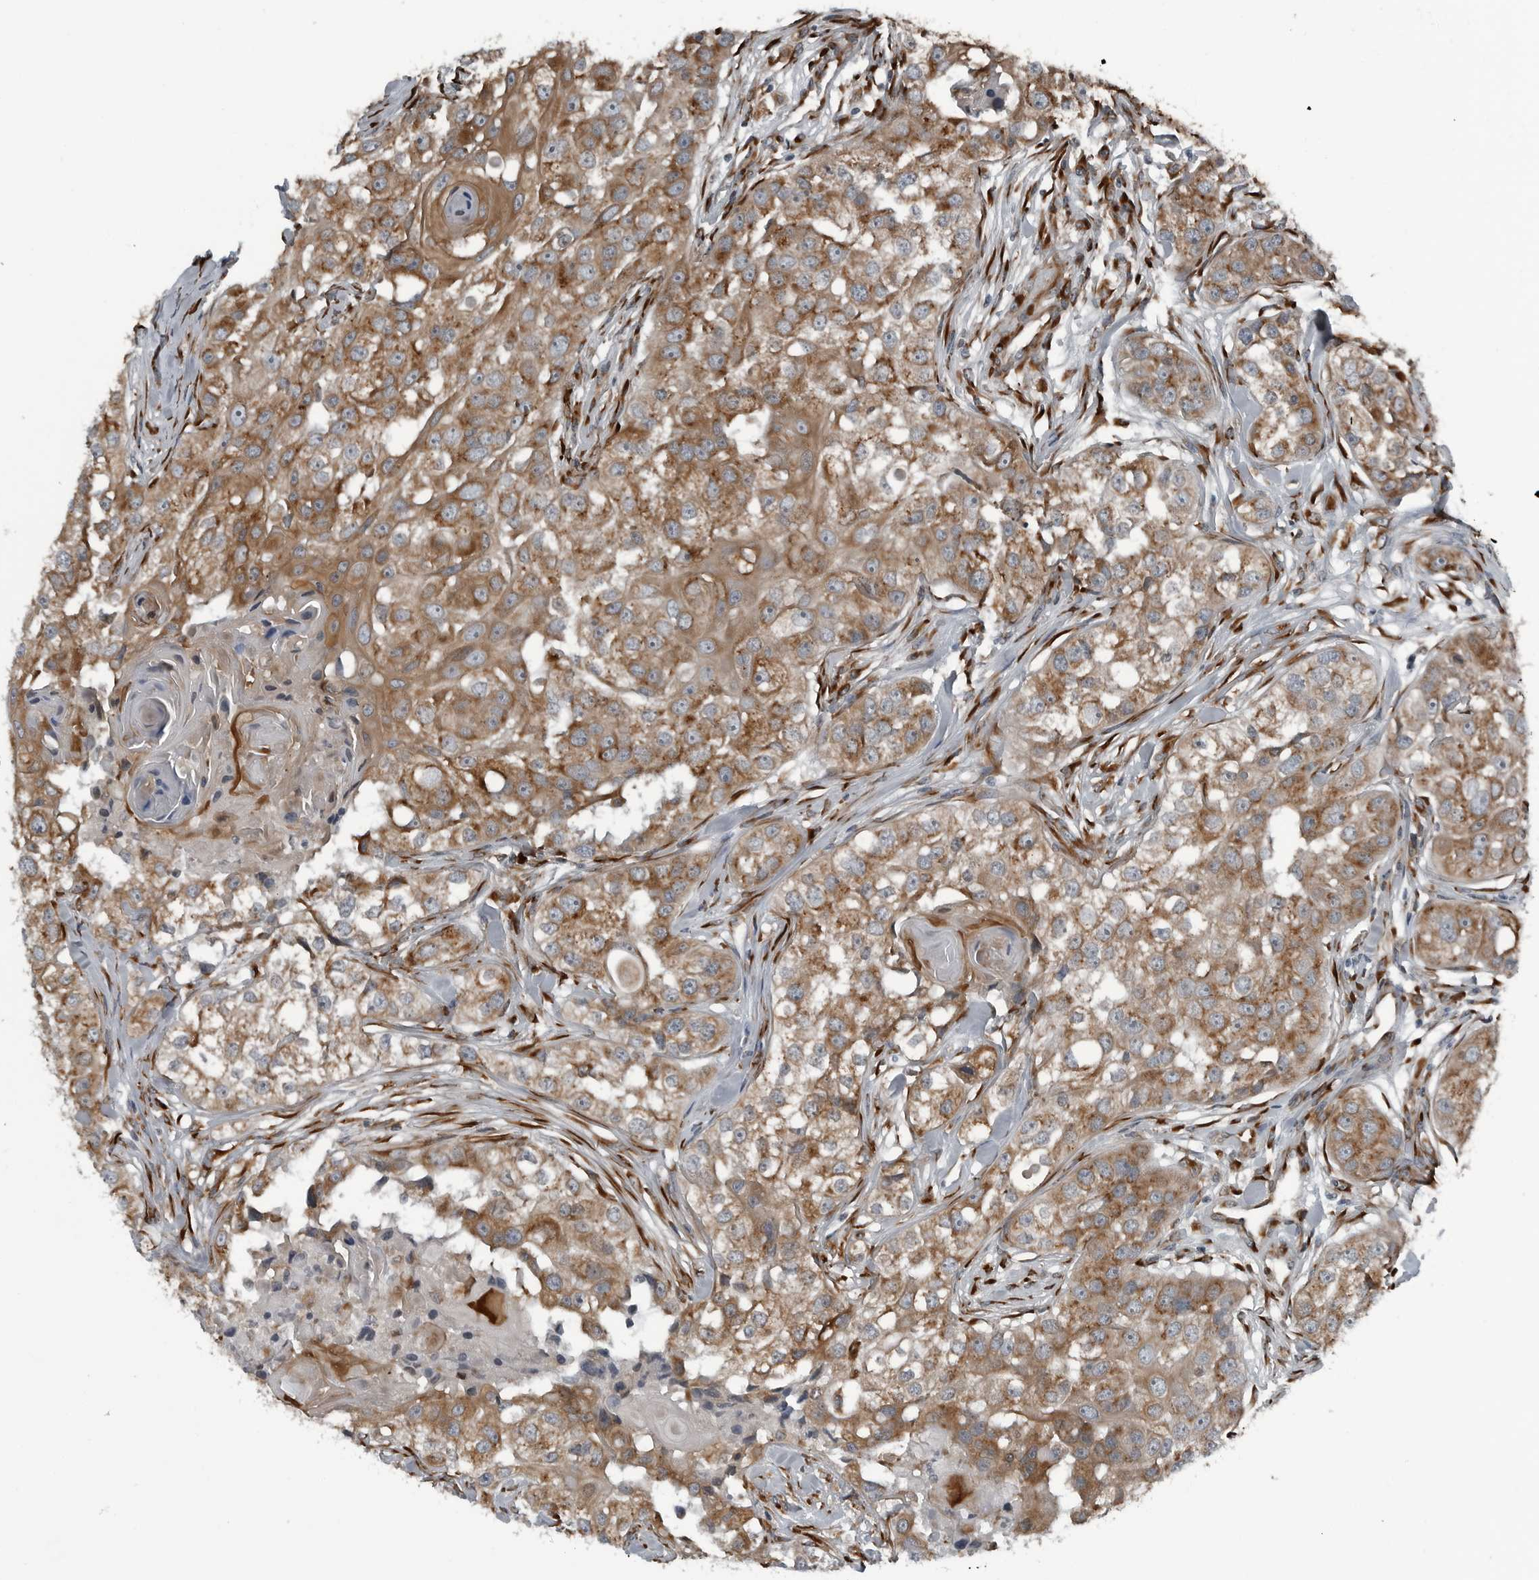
{"staining": {"intensity": "moderate", "quantity": ">75%", "location": "cytoplasmic/membranous"}, "tissue": "head and neck cancer", "cell_type": "Tumor cells", "image_type": "cancer", "snomed": [{"axis": "morphology", "description": "Normal tissue, NOS"}, {"axis": "morphology", "description": "Squamous cell carcinoma, NOS"}, {"axis": "topography", "description": "Skeletal muscle"}, {"axis": "topography", "description": "Head-Neck"}], "caption": "There is medium levels of moderate cytoplasmic/membranous positivity in tumor cells of squamous cell carcinoma (head and neck), as demonstrated by immunohistochemical staining (brown color).", "gene": "CEP85", "patient": {"sex": "male", "age": 51}}